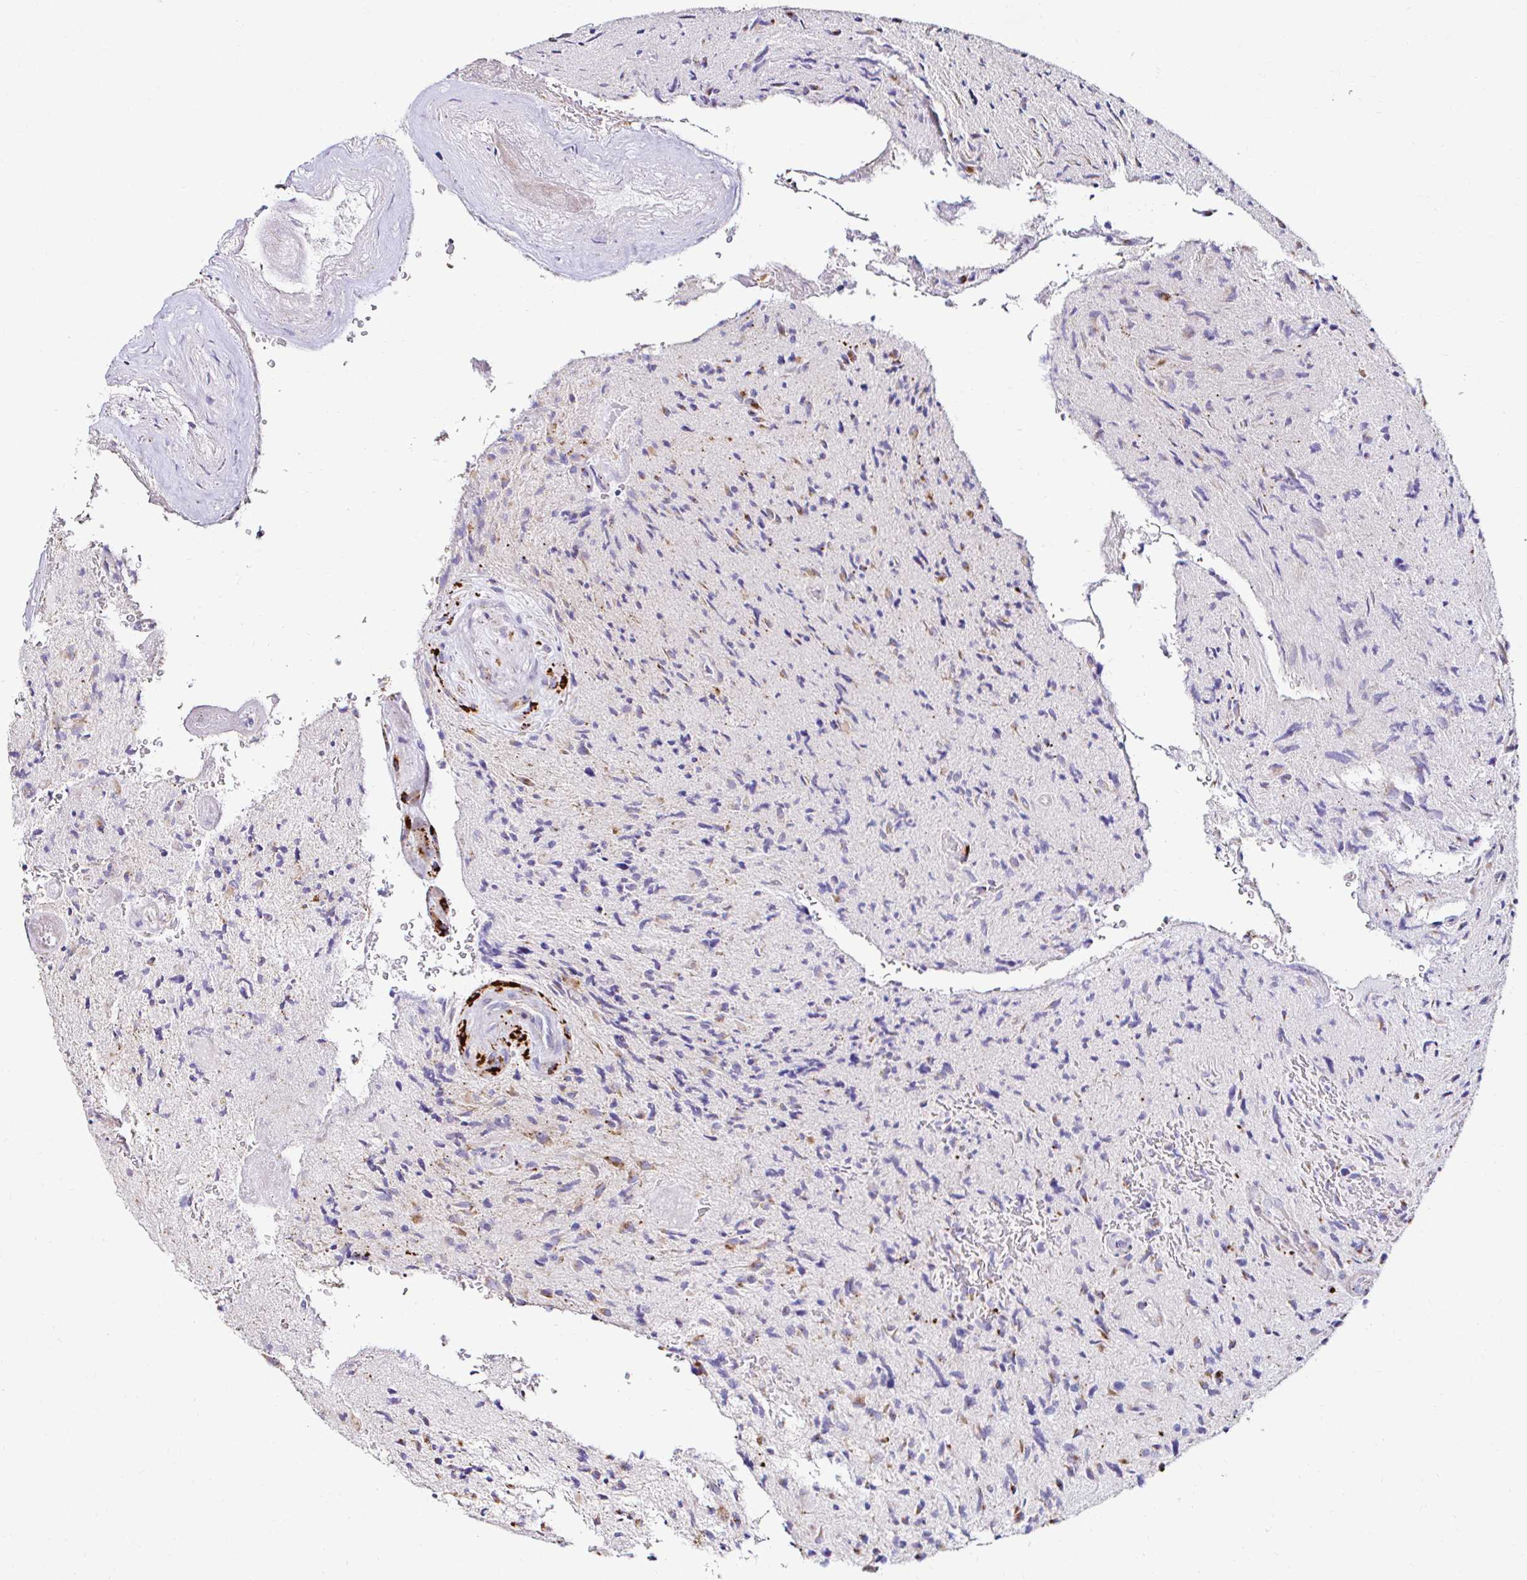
{"staining": {"intensity": "negative", "quantity": "none", "location": "none"}, "tissue": "glioma", "cell_type": "Tumor cells", "image_type": "cancer", "snomed": [{"axis": "morphology", "description": "Glioma, malignant, High grade"}, {"axis": "topography", "description": "Brain"}], "caption": "Image shows no significant protein staining in tumor cells of glioma. (Stains: DAB (3,3'-diaminobenzidine) IHC with hematoxylin counter stain, Microscopy: brightfield microscopy at high magnification).", "gene": "GALNS", "patient": {"sex": "male", "age": 54}}